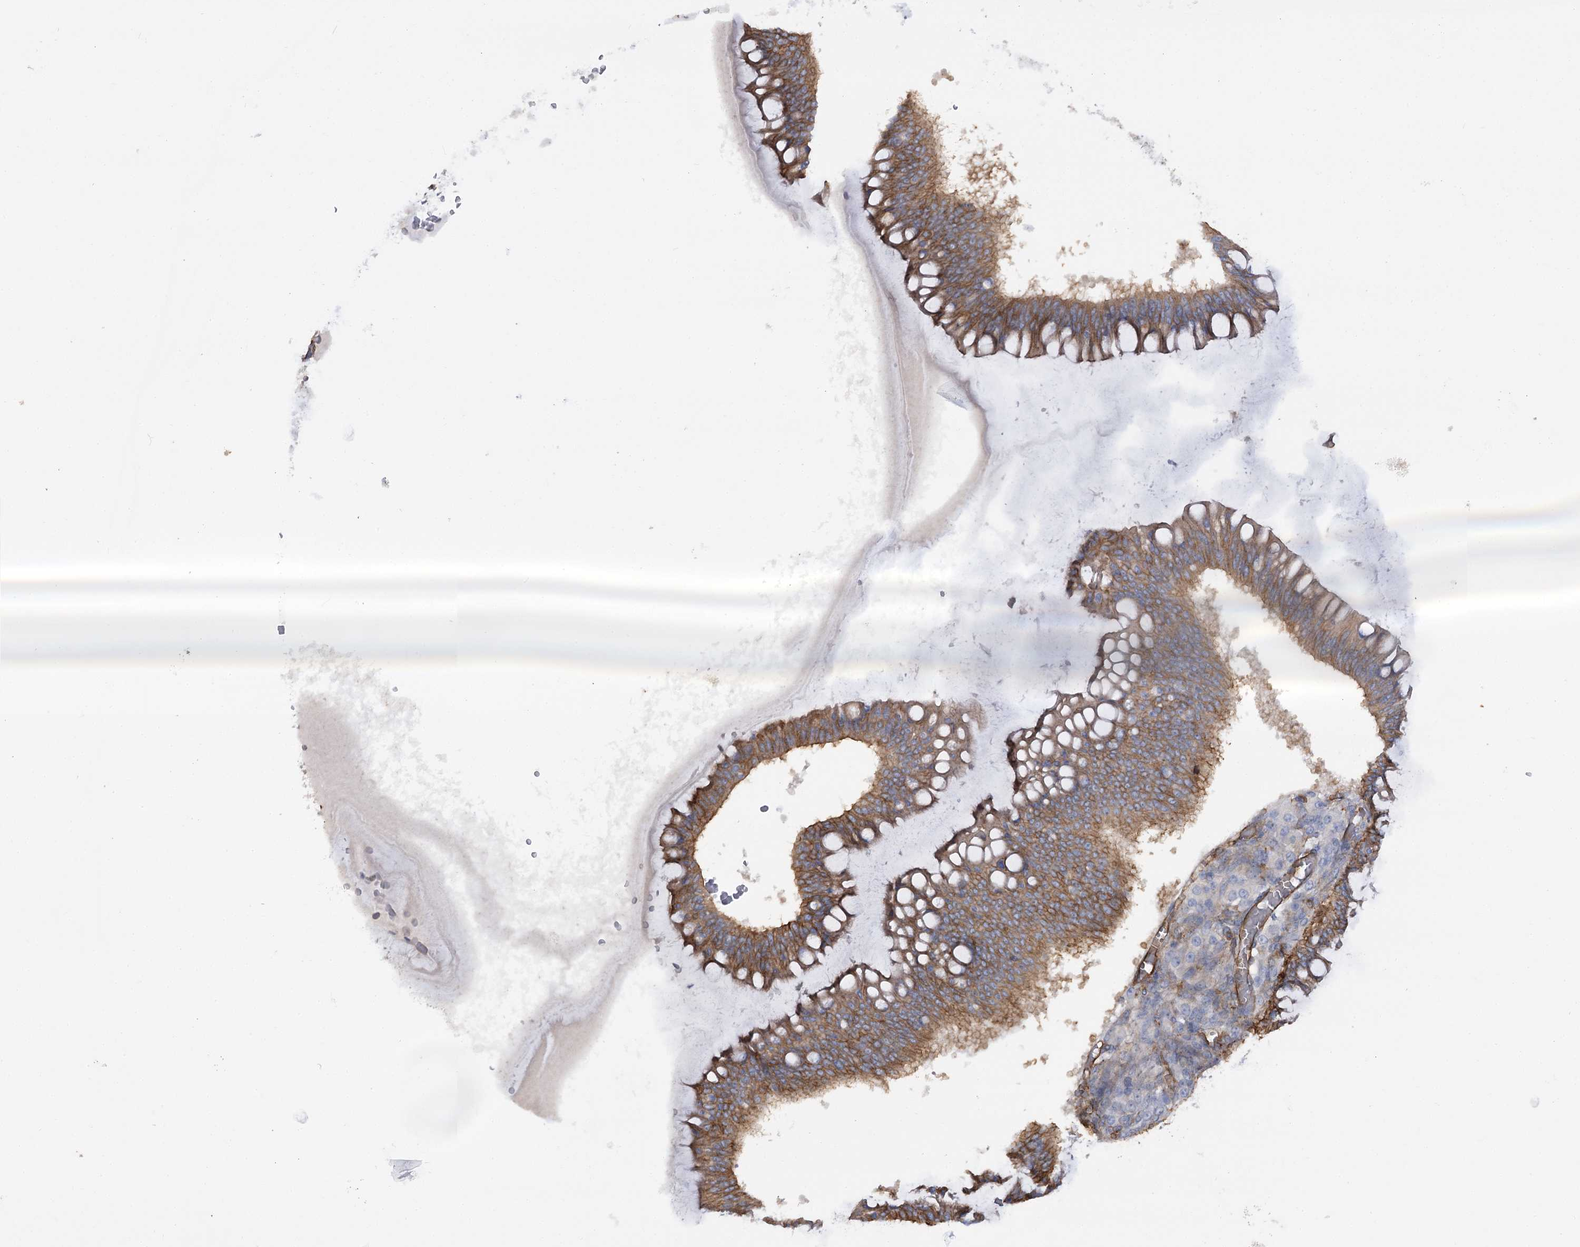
{"staining": {"intensity": "moderate", "quantity": ">75%", "location": "cytoplasmic/membranous"}, "tissue": "ovarian cancer", "cell_type": "Tumor cells", "image_type": "cancer", "snomed": [{"axis": "morphology", "description": "Cystadenocarcinoma, mucinous, NOS"}, {"axis": "topography", "description": "Ovary"}], "caption": "Immunohistochemistry (IHC) histopathology image of neoplastic tissue: mucinous cystadenocarcinoma (ovarian) stained using immunohistochemistry demonstrates medium levels of moderate protein expression localized specifically in the cytoplasmic/membranous of tumor cells, appearing as a cytoplasmic/membranous brown color.", "gene": "SYNPO2", "patient": {"sex": "female", "age": 73}}